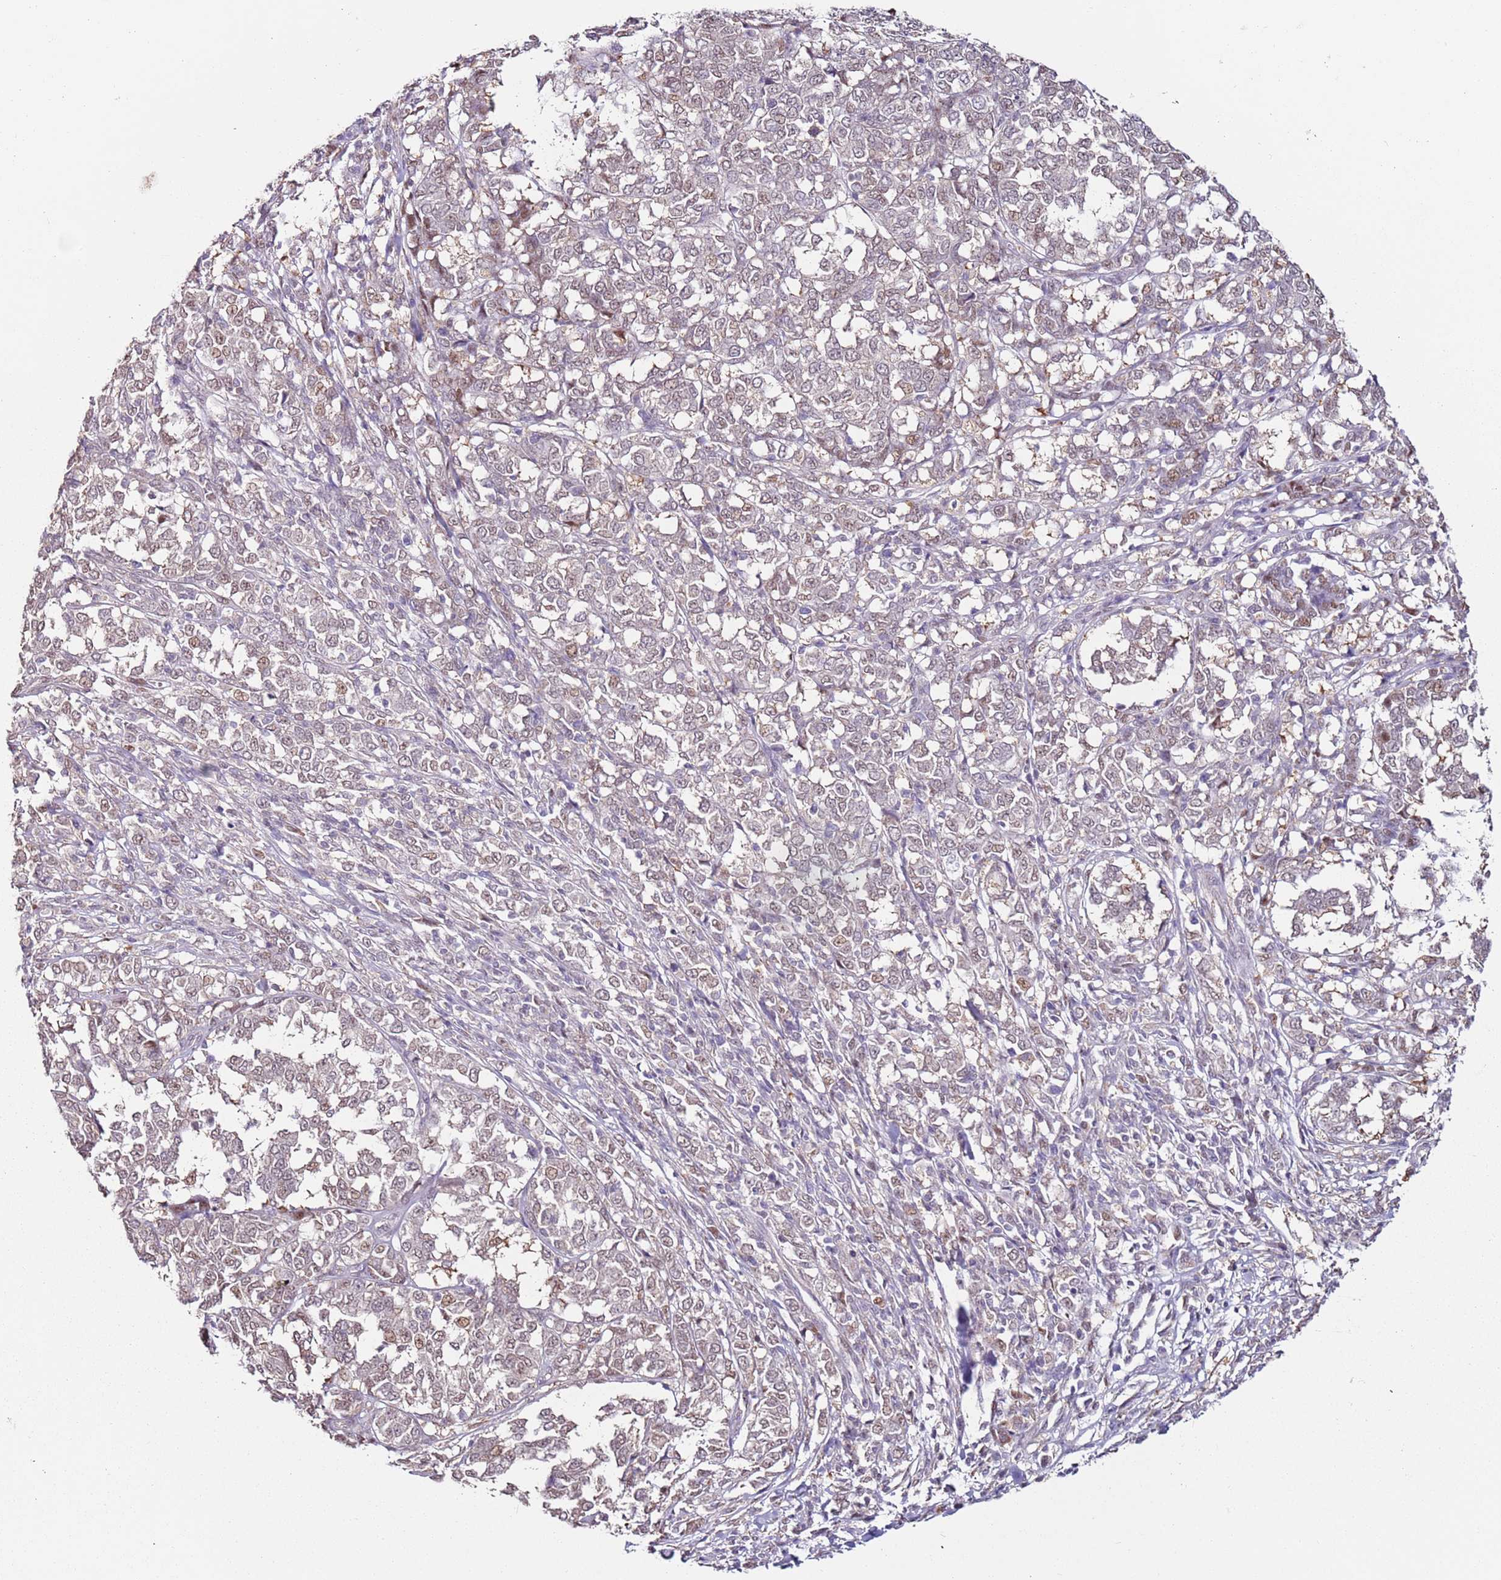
{"staining": {"intensity": "weak", "quantity": "25%-75%", "location": "nuclear"}, "tissue": "melanoma", "cell_type": "Tumor cells", "image_type": "cancer", "snomed": [{"axis": "morphology", "description": "Malignant melanoma, NOS"}, {"axis": "topography", "description": "Skin"}], "caption": "IHC of human malignant melanoma displays low levels of weak nuclear staining in approximately 25%-75% of tumor cells. (IHC, brightfield microscopy, high magnification).", "gene": "PSMD4", "patient": {"sex": "female", "age": 72}}